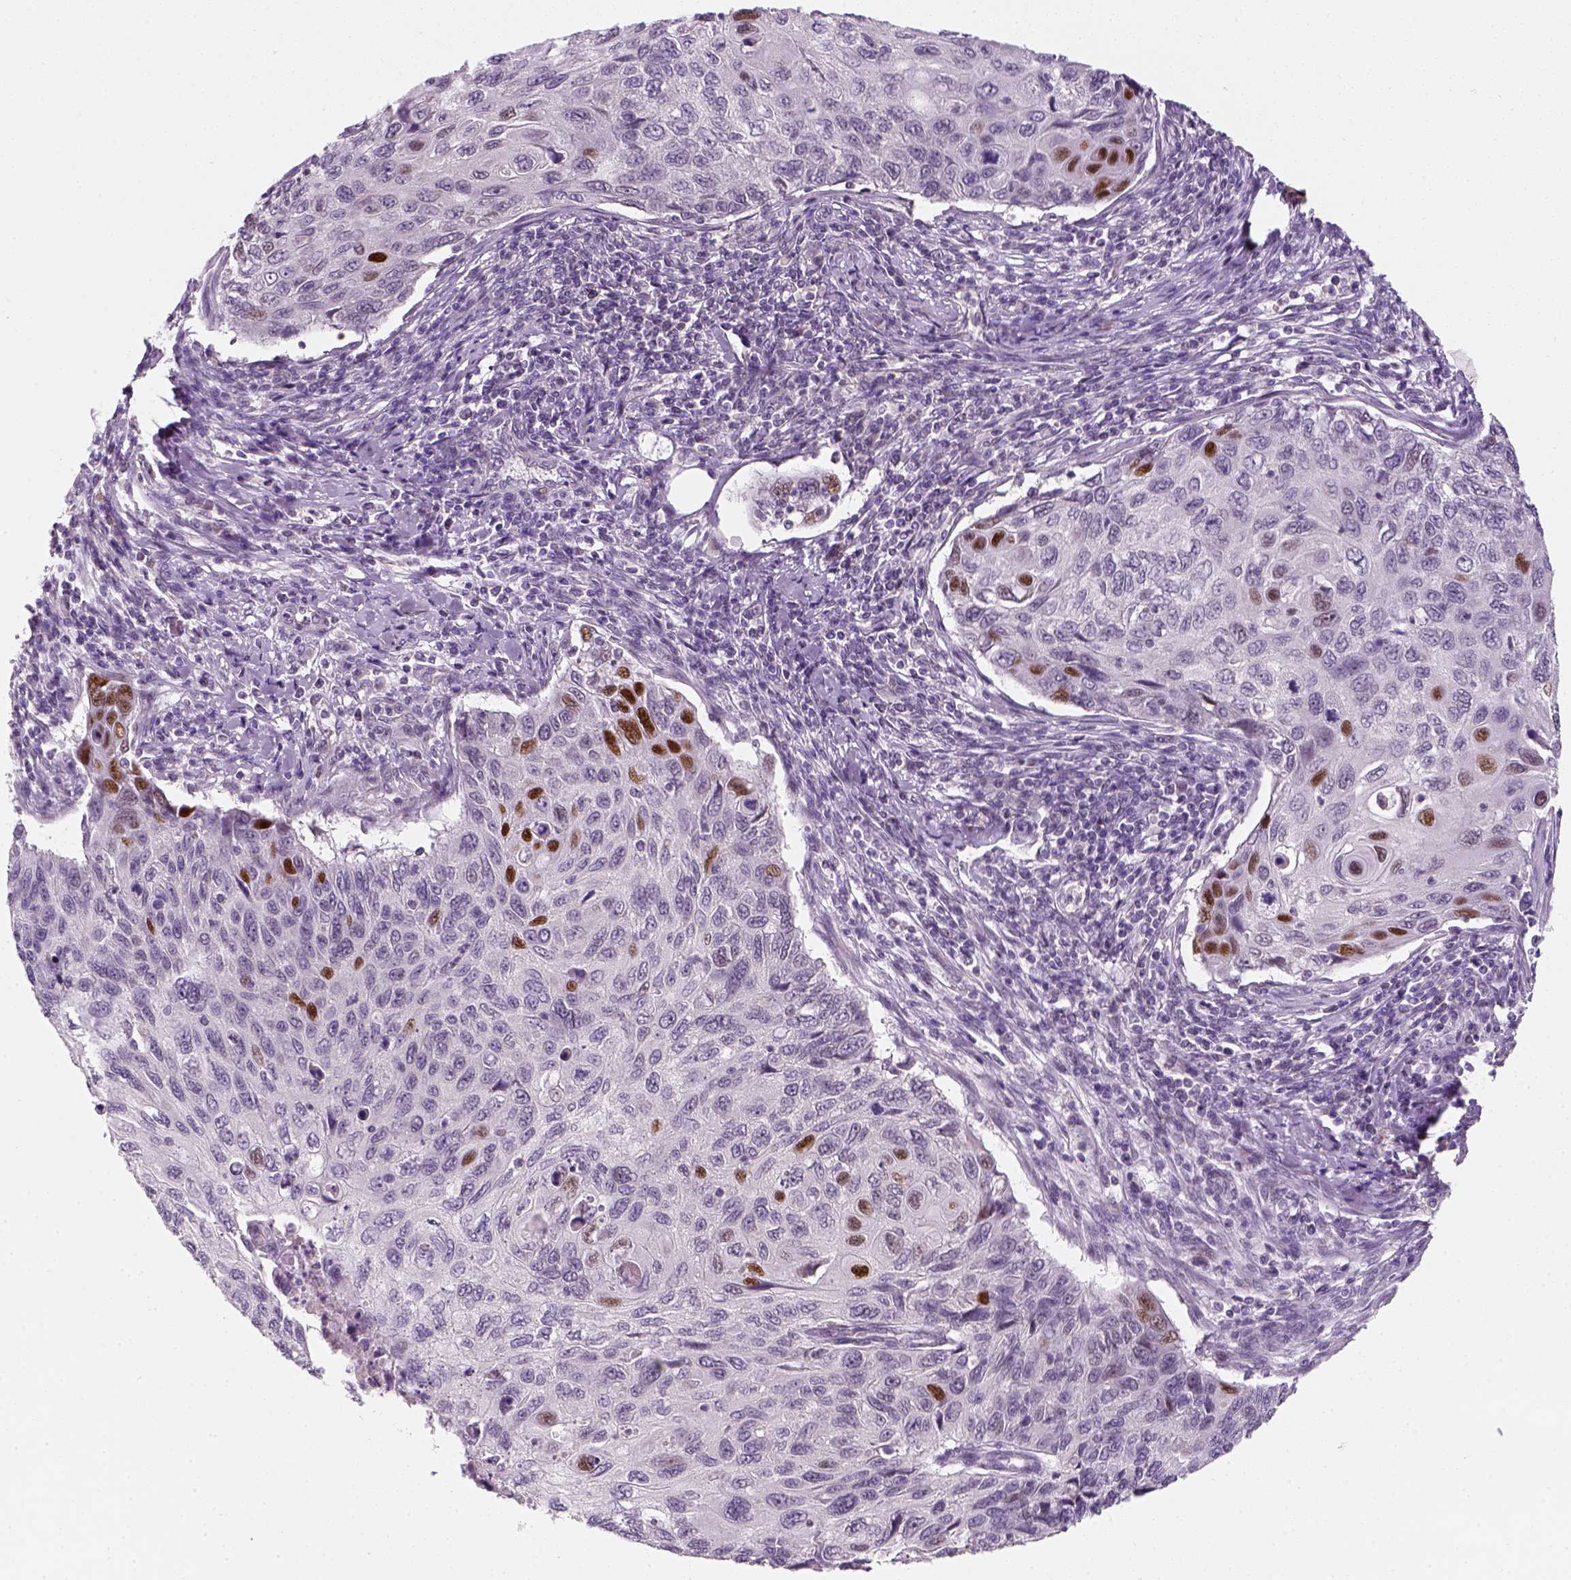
{"staining": {"intensity": "strong", "quantity": "<25%", "location": "nuclear"}, "tissue": "cervical cancer", "cell_type": "Tumor cells", "image_type": "cancer", "snomed": [{"axis": "morphology", "description": "Squamous cell carcinoma, NOS"}, {"axis": "topography", "description": "Cervix"}], "caption": "Cervical squamous cell carcinoma stained with a brown dye exhibits strong nuclear positive positivity in approximately <25% of tumor cells.", "gene": "TP53", "patient": {"sex": "female", "age": 70}}